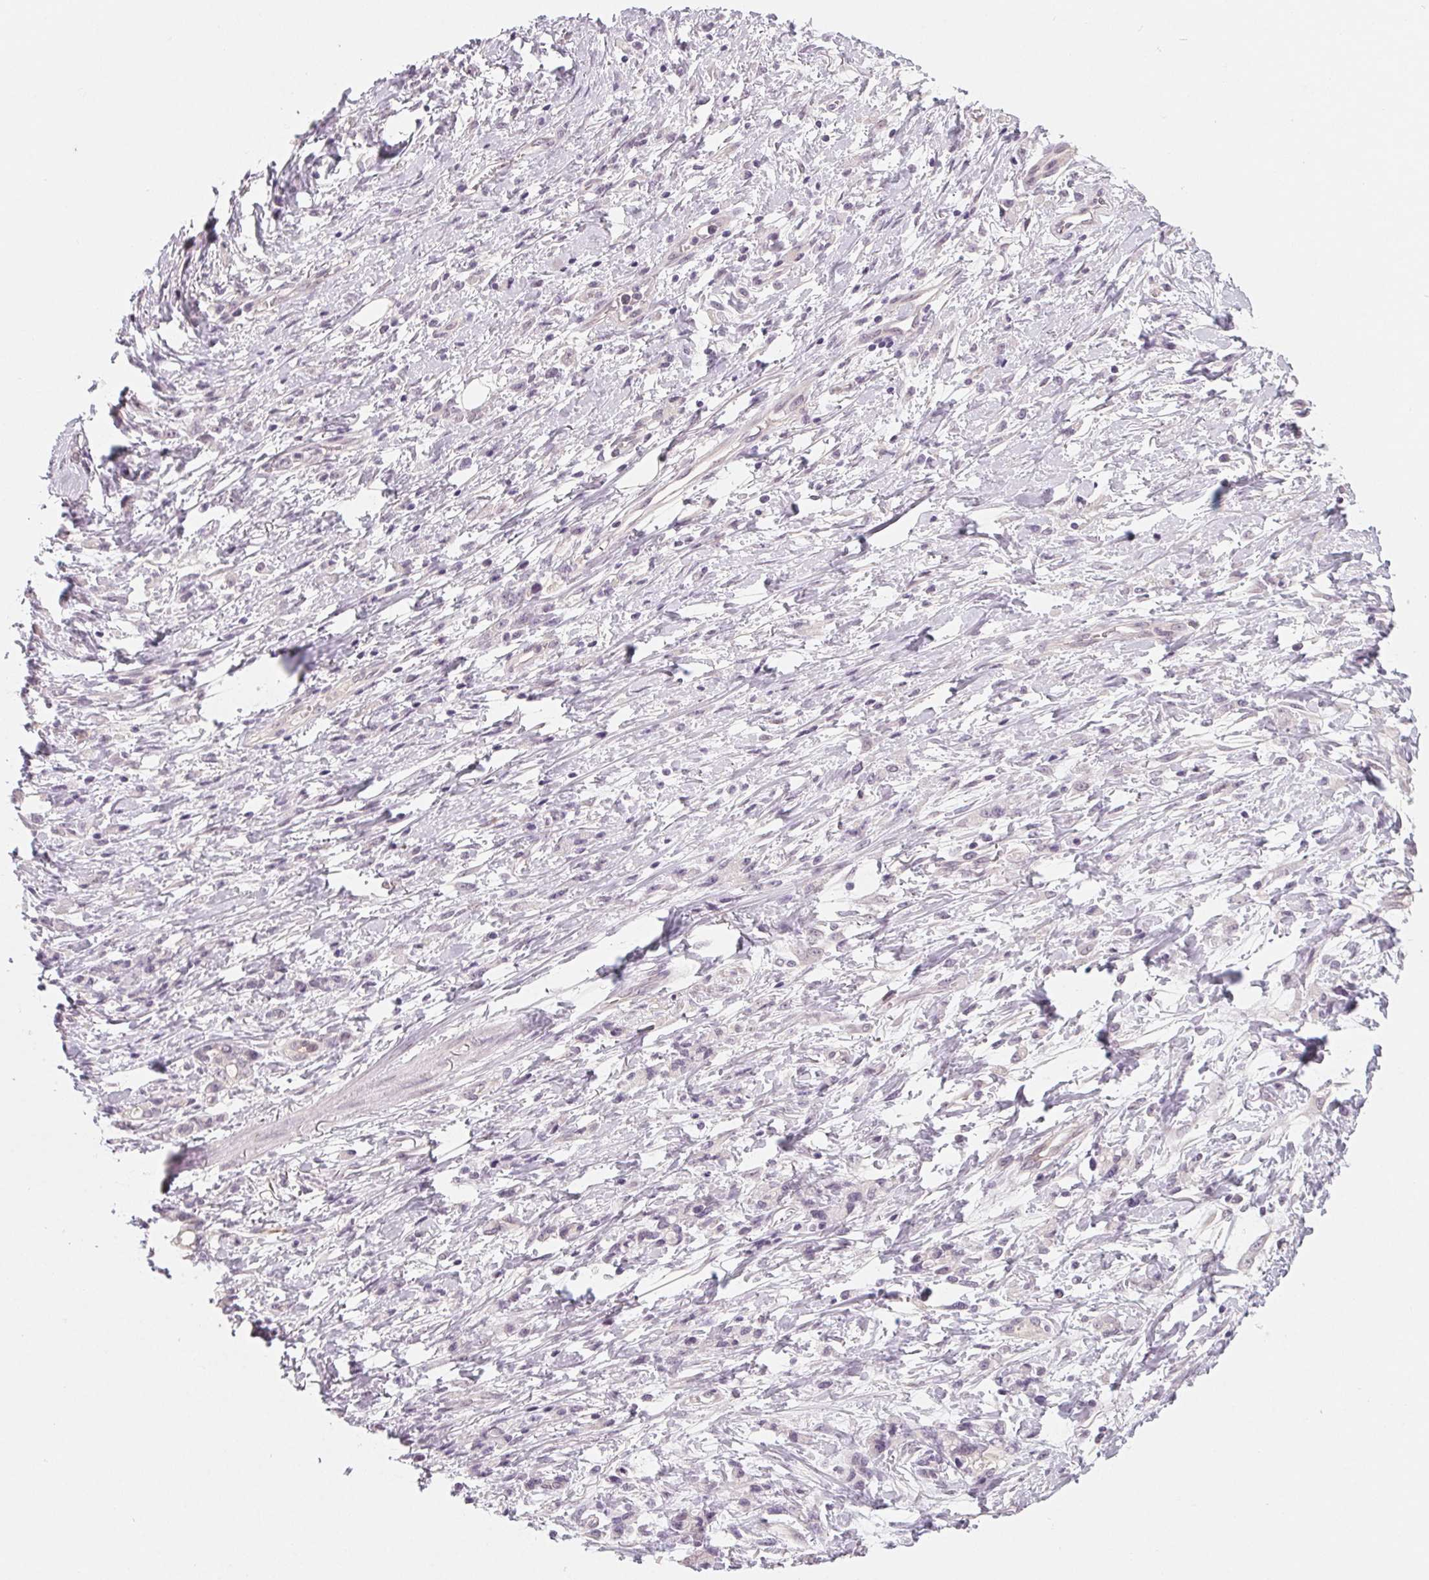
{"staining": {"intensity": "negative", "quantity": "none", "location": "none"}, "tissue": "stomach cancer", "cell_type": "Tumor cells", "image_type": "cancer", "snomed": [{"axis": "morphology", "description": "Adenocarcinoma, NOS"}, {"axis": "topography", "description": "Stomach"}], "caption": "Immunohistochemical staining of human adenocarcinoma (stomach) exhibits no significant staining in tumor cells.", "gene": "CFC1", "patient": {"sex": "female", "age": 84}}